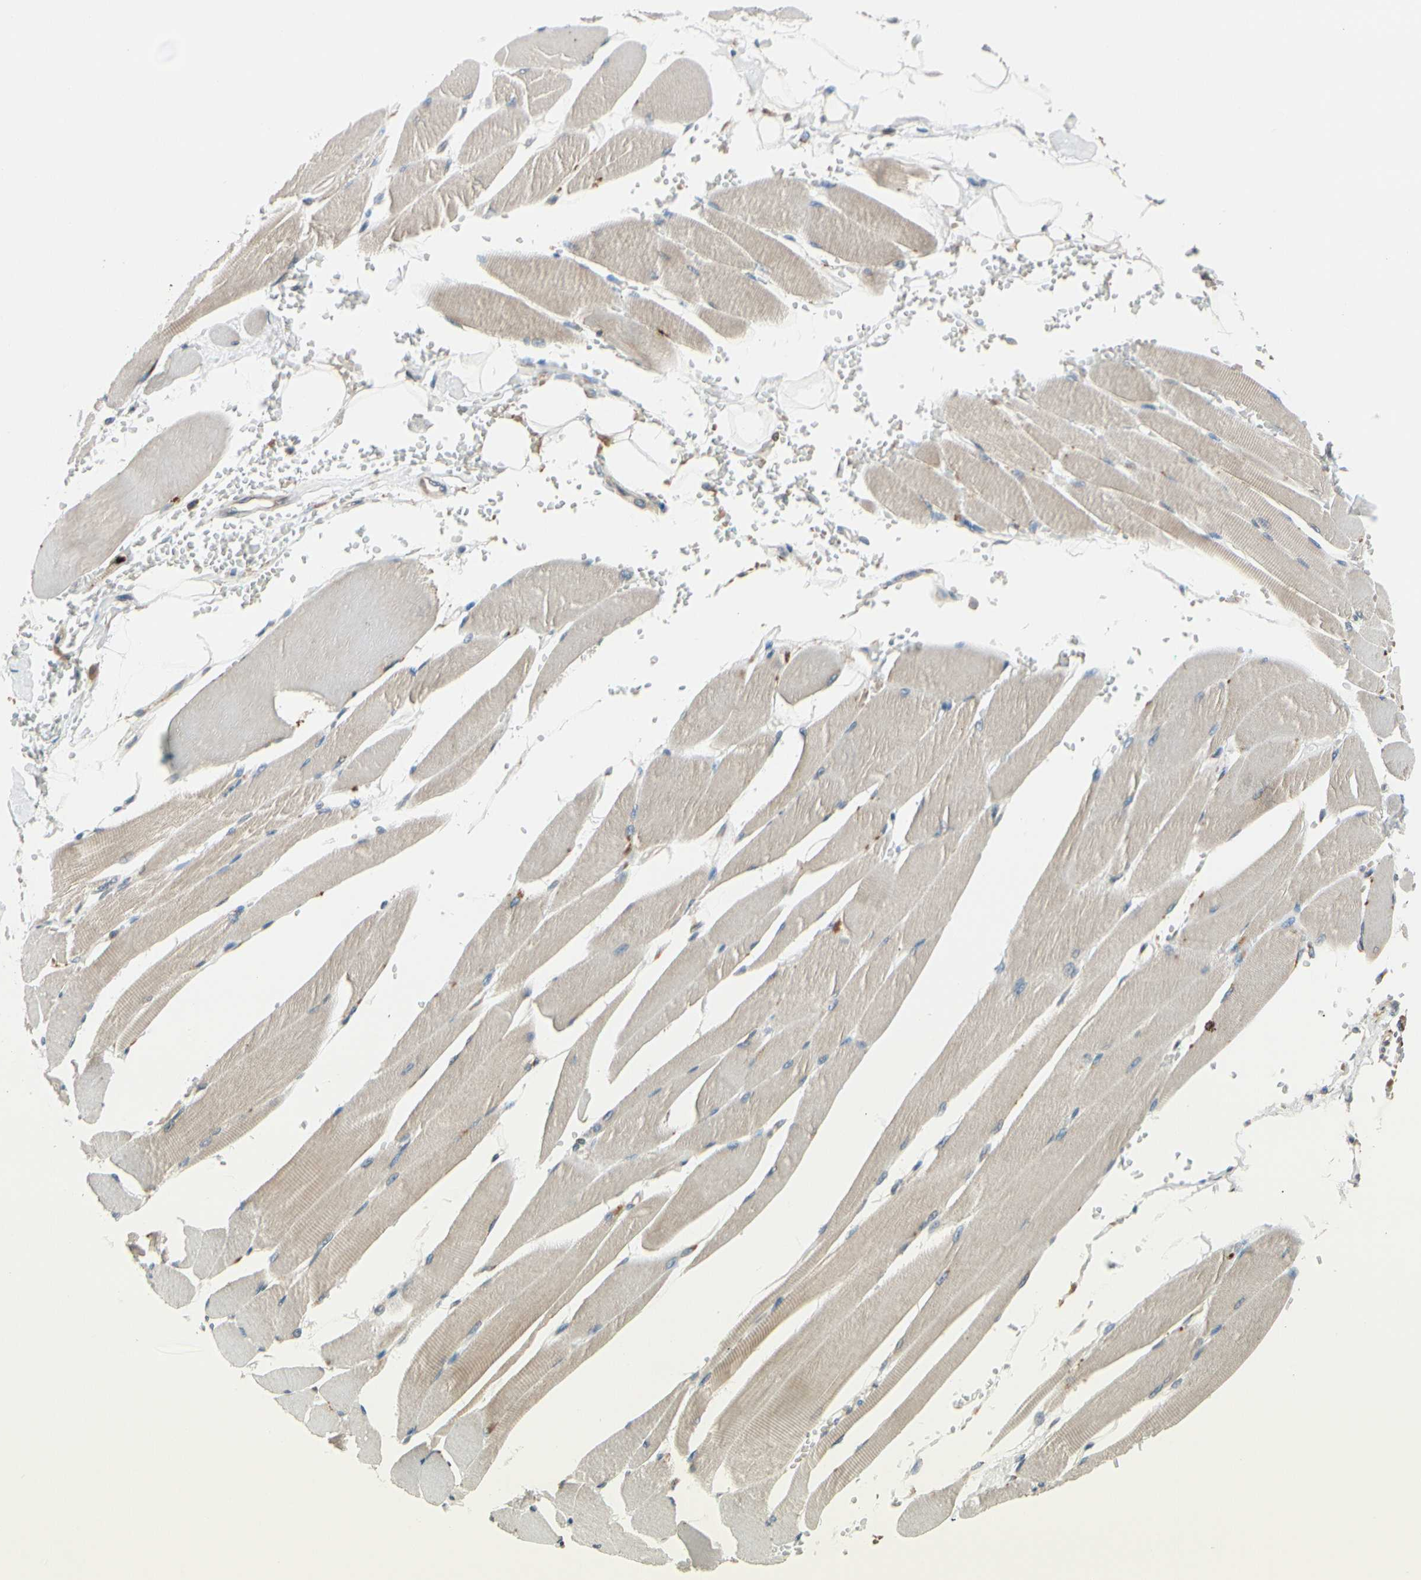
{"staining": {"intensity": "weak", "quantity": "25%-75%", "location": "cytoplasmic/membranous"}, "tissue": "skeletal muscle", "cell_type": "Myocytes", "image_type": "normal", "snomed": [{"axis": "morphology", "description": "Normal tissue, NOS"}, {"axis": "topography", "description": "Skeletal muscle"}, {"axis": "topography", "description": "Oral tissue"}, {"axis": "topography", "description": "Peripheral nerve tissue"}], "caption": "Myocytes show low levels of weak cytoplasmic/membranous positivity in approximately 25%-75% of cells in unremarkable human skeletal muscle.", "gene": "RPN2", "patient": {"sex": "female", "age": 84}}